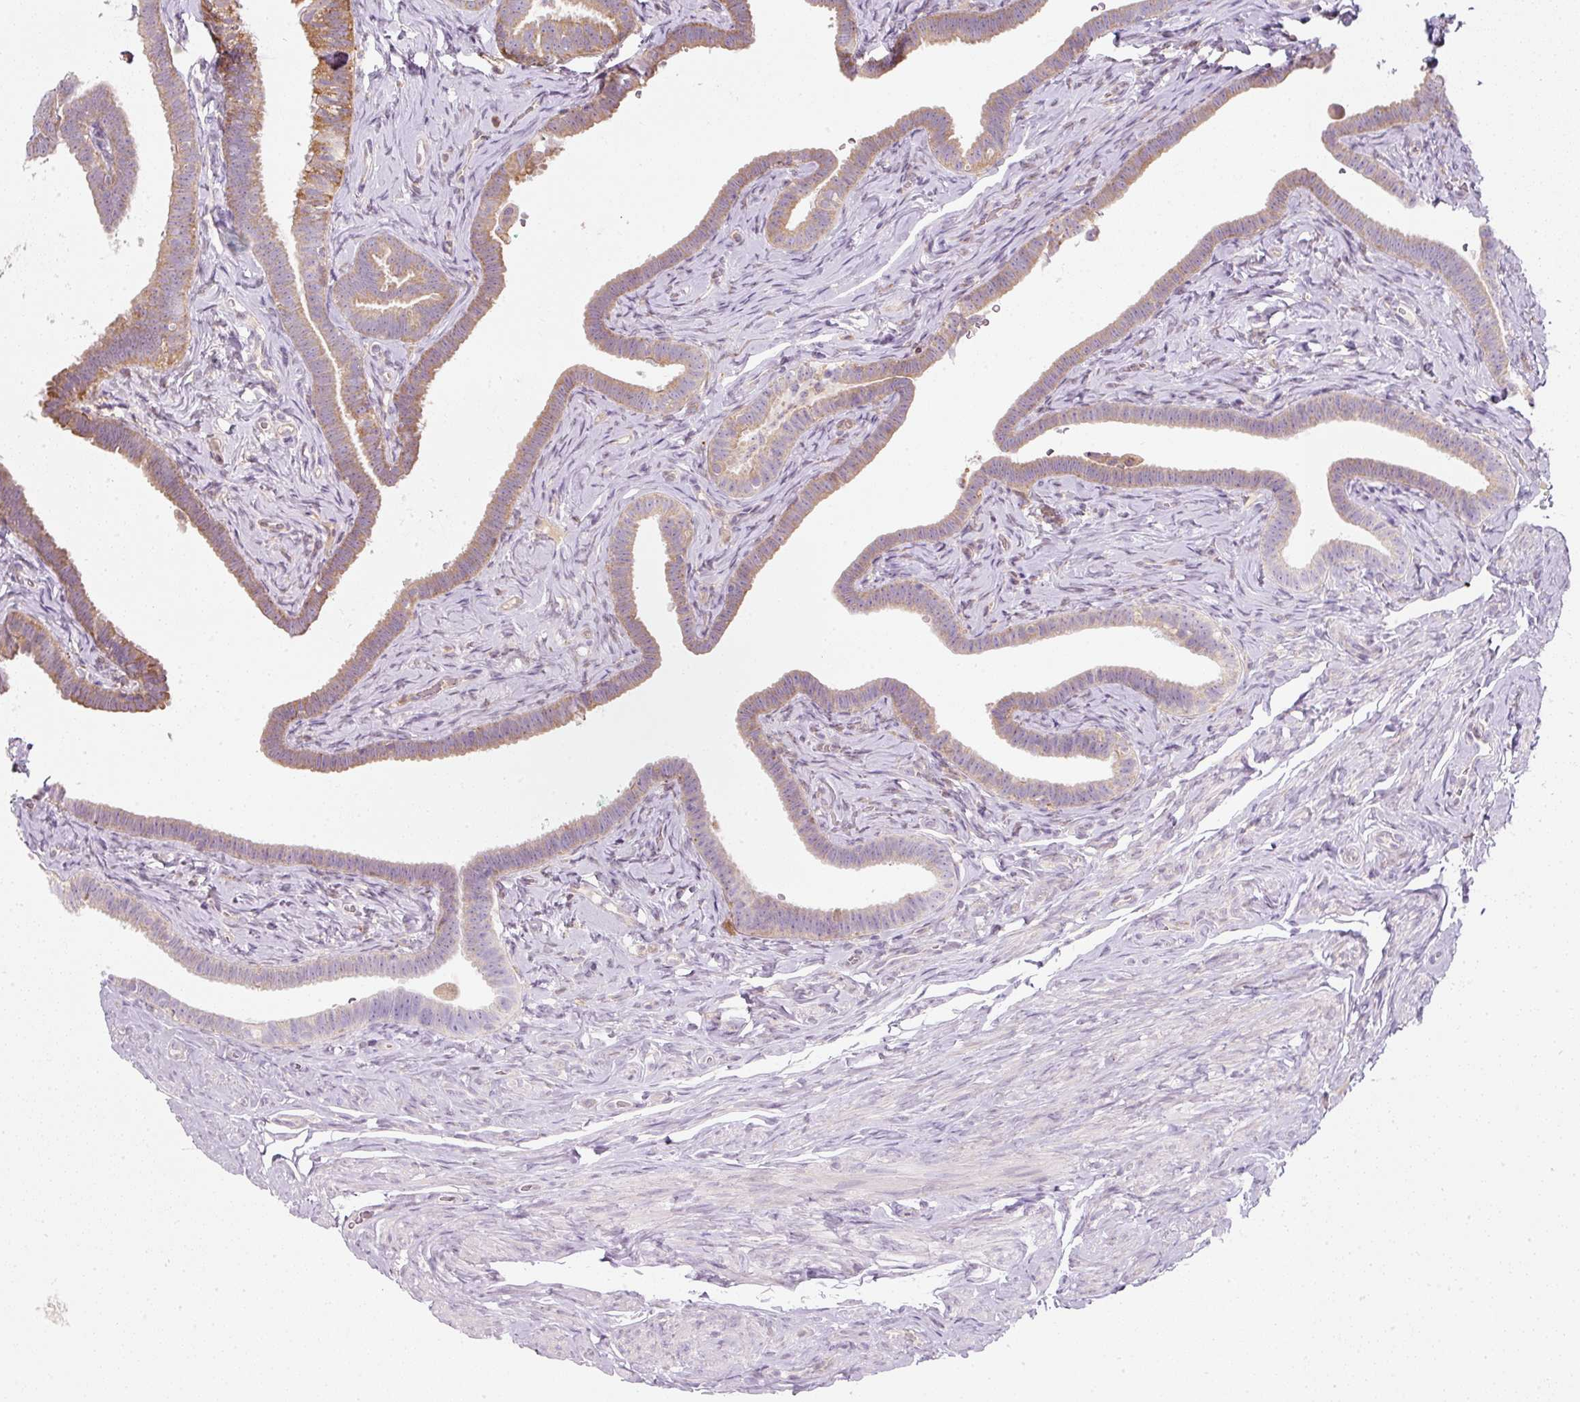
{"staining": {"intensity": "moderate", "quantity": "25%-75%", "location": "cytoplasmic/membranous"}, "tissue": "fallopian tube", "cell_type": "Glandular cells", "image_type": "normal", "snomed": [{"axis": "morphology", "description": "Normal tissue, NOS"}, {"axis": "topography", "description": "Fallopian tube"}], "caption": "Glandular cells exhibit moderate cytoplasmic/membranous staining in approximately 25%-75% of cells in unremarkable fallopian tube.", "gene": "MORN4", "patient": {"sex": "female", "age": 69}}